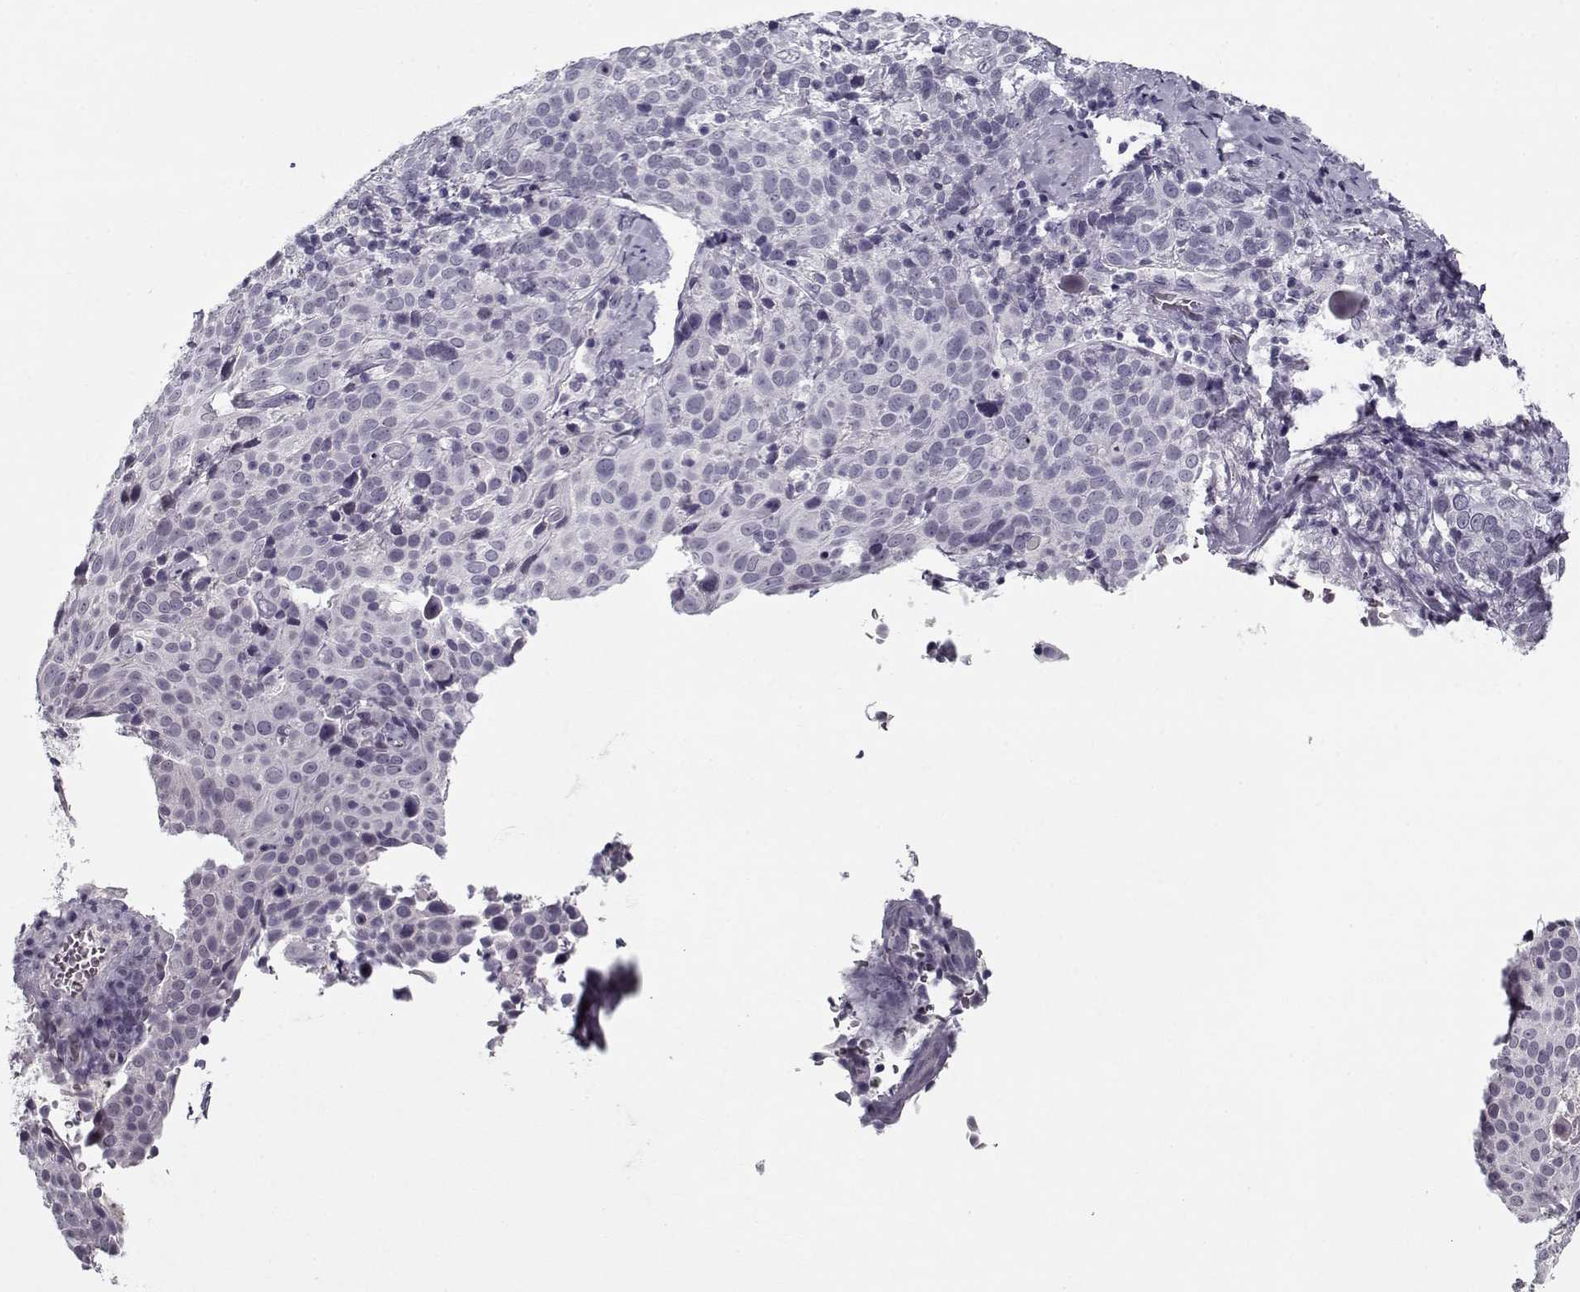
{"staining": {"intensity": "negative", "quantity": "none", "location": "none"}, "tissue": "cervical cancer", "cell_type": "Tumor cells", "image_type": "cancer", "snomed": [{"axis": "morphology", "description": "Squamous cell carcinoma, NOS"}, {"axis": "topography", "description": "Cervix"}], "caption": "Immunohistochemical staining of human cervical cancer displays no significant positivity in tumor cells. Nuclei are stained in blue.", "gene": "SPACA9", "patient": {"sex": "female", "age": 61}}